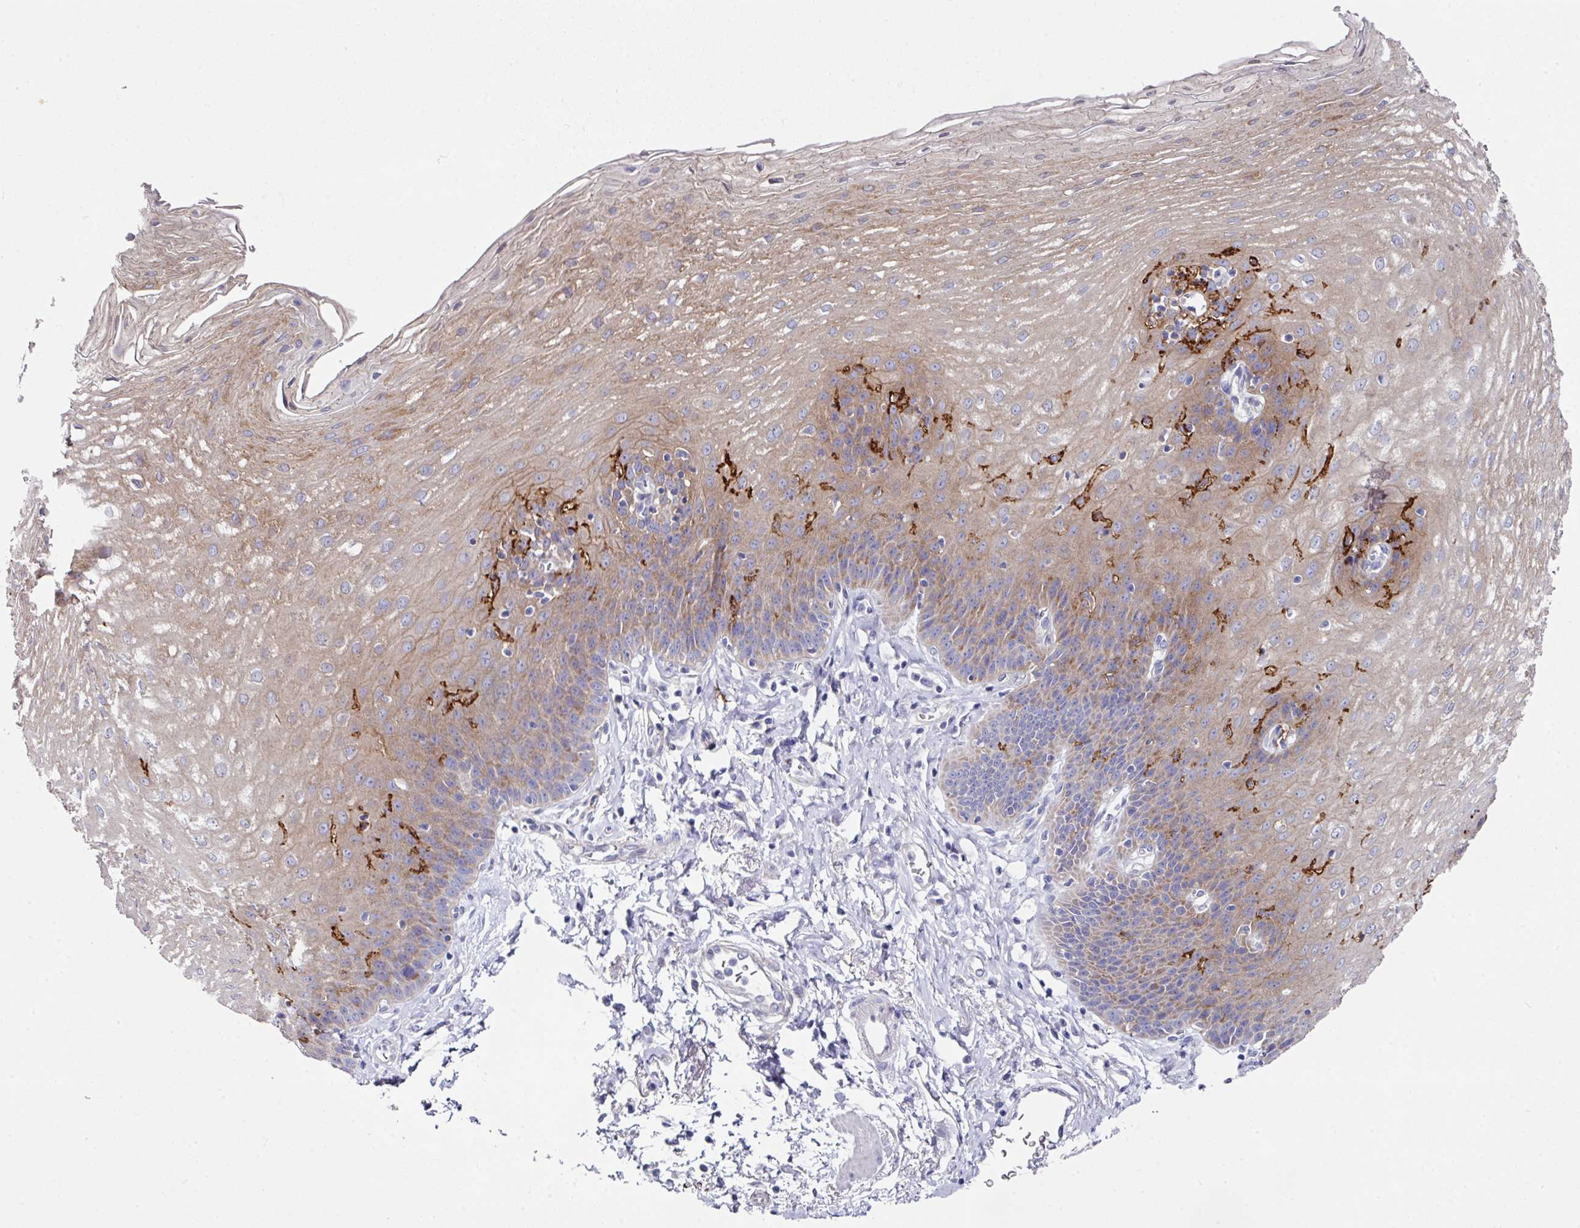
{"staining": {"intensity": "moderate", "quantity": "<25%", "location": "cytoplasmic/membranous"}, "tissue": "esophagus", "cell_type": "Squamous epithelial cells", "image_type": "normal", "snomed": [{"axis": "morphology", "description": "Normal tissue, NOS"}, {"axis": "topography", "description": "Esophagus"}], "caption": "High-power microscopy captured an immunohistochemistry image of unremarkable esophagus, revealing moderate cytoplasmic/membranous expression in approximately <25% of squamous epithelial cells. The staining was performed using DAB to visualize the protein expression in brown, while the nuclei were stained in blue with hematoxylin (Magnification: 20x).", "gene": "CLDN1", "patient": {"sex": "female", "age": 81}}